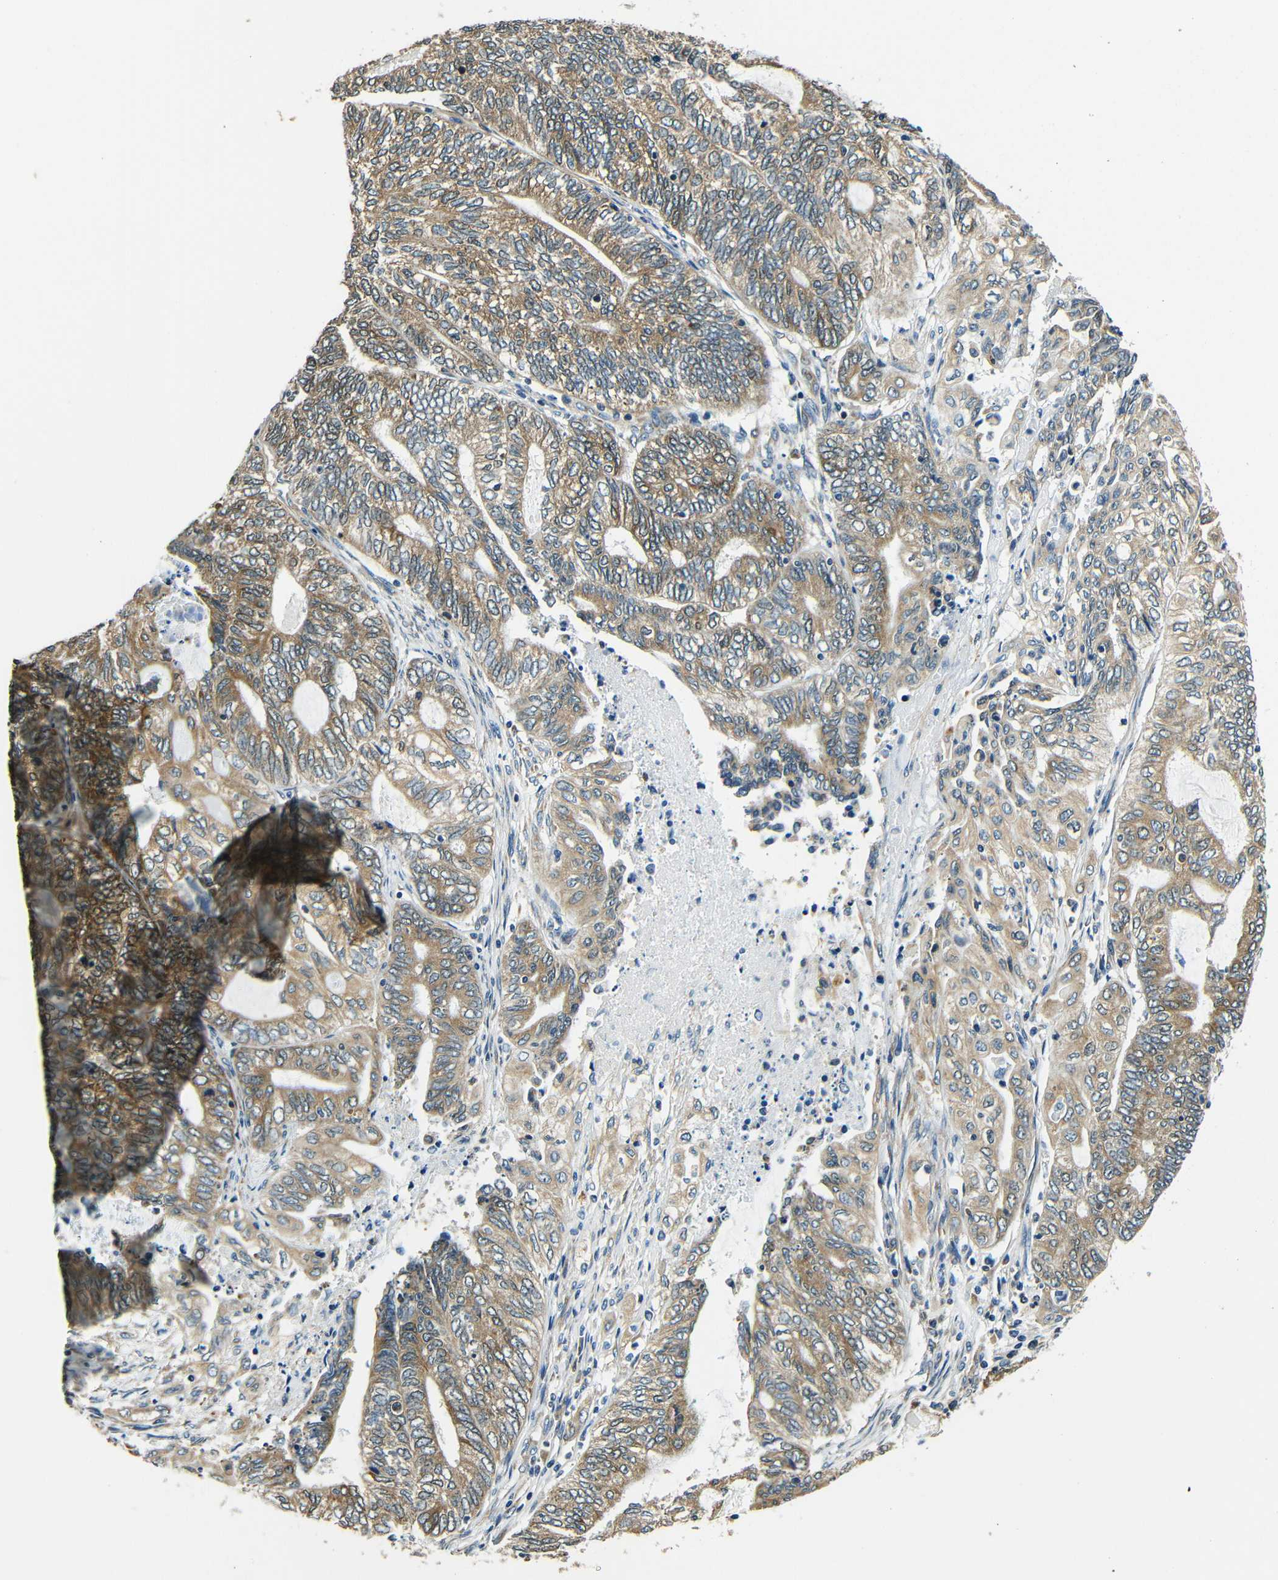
{"staining": {"intensity": "moderate", "quantity": ">75%", "location": "cytoplasmic/membranous"}, "tissue": "endometrial cancer", "cell_type": "Tumor cells", "image_type": "cancer", "snomed": [{"axis": "morphology", "description": "Adenocarcinoma, NOS"}, {"axis": "topography", "description": "Uterus"}, {"axis": "topography", "description": "Endometrium"}], "caption": "Endometrial cancer tissue exhibits moderate cytoplasmic/membranous staining in about >75% of tumor cells", "gene": "VAPB", "patient": {"sex": "female", "age": 70}}